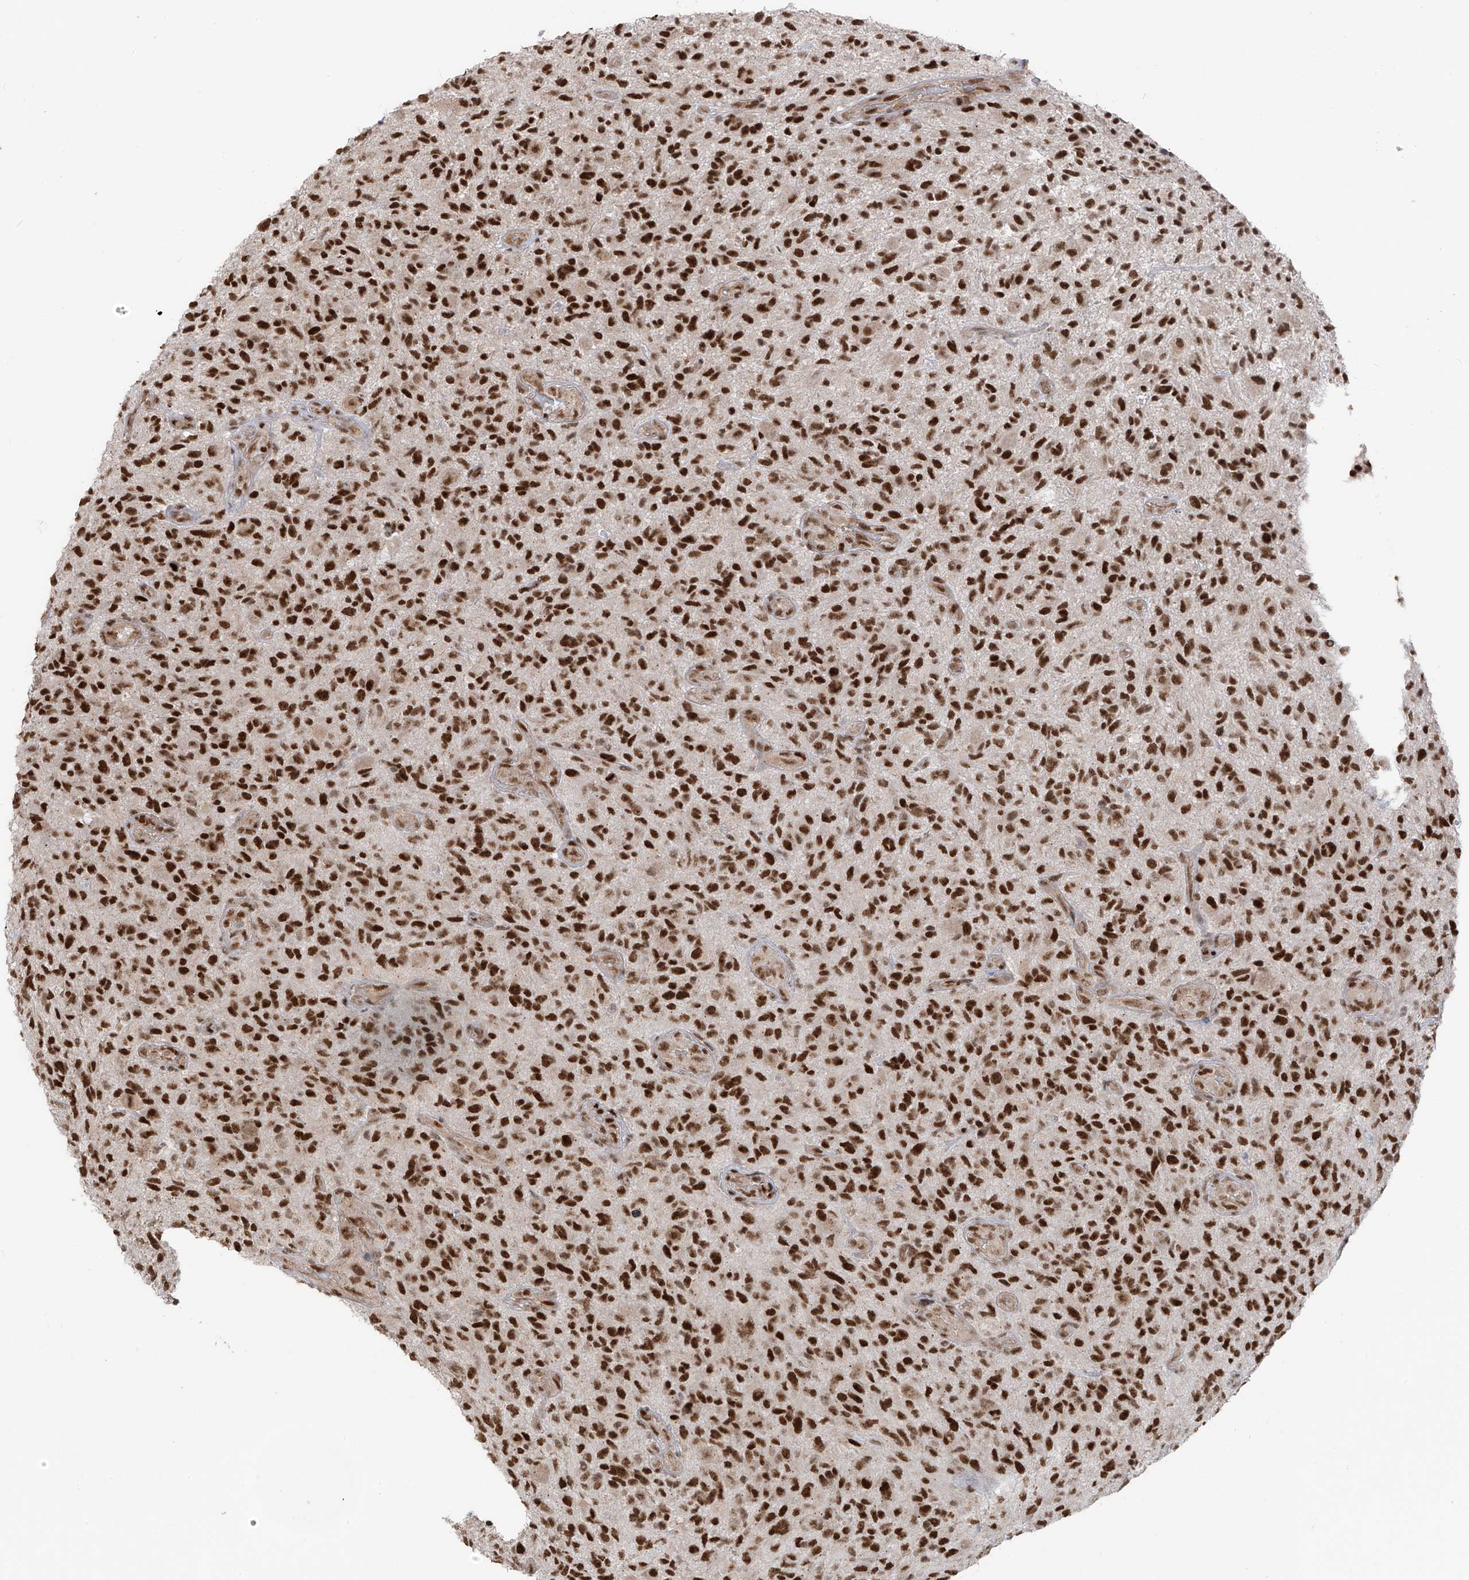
{"staining": {"intensity": "strong", "quantity": ">75%", "location": "nuclear"}, "tissue": "glioma", "cell_type": "Tumor cells", "image_type": "cancer", "snomed": [{"axis": "morphology", "description": "Glioma, malignant, High grade"}, {"axis": "topography", "description": "Brain"}], "caption": "Glioma stained for a protein (brown) demonstrates strong nuclear positive expression in about >75% of tumor cells.", "gene": "ARHGEF3", "patient": {"sex": "male", "age": 47}}